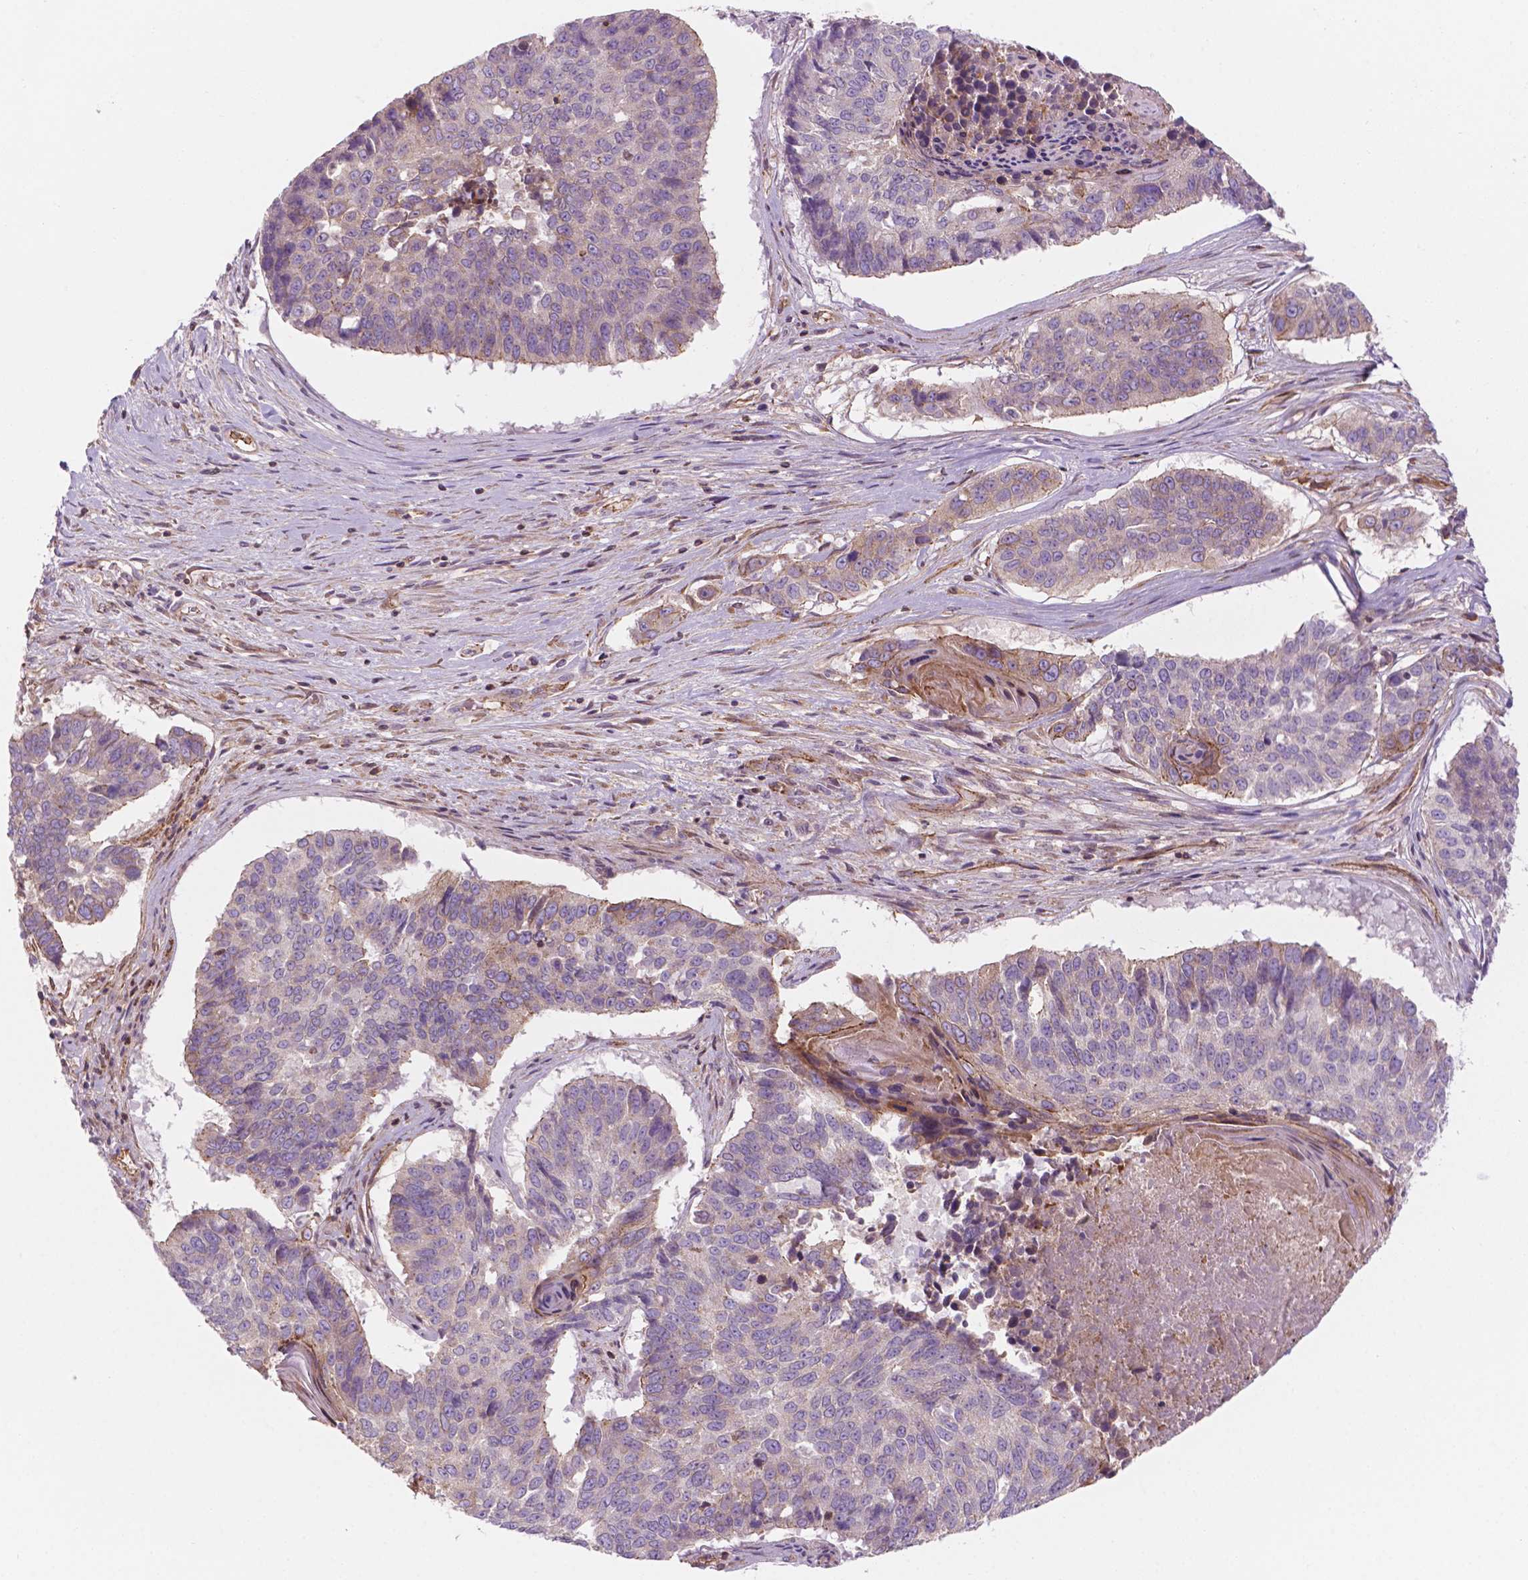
{"staining": {"intensity": "negative", "quantity": "none", "location": "none"}, "tissue": "lung cancer", "cell_type": "Tumor cells", "image_type": "cancer", "snomed": [{"axis": "morphology", "description": "Squamous cell carcinoma, NOS"}, {"axis": "topography", "description": "Lung"}], "caption": "The photomicrograph demonstrates no significant staining in tumor cells of squamous cell carcinoma (lung).", "gene": "SURF4", "patient": {"sex": "male", "age": 73}}